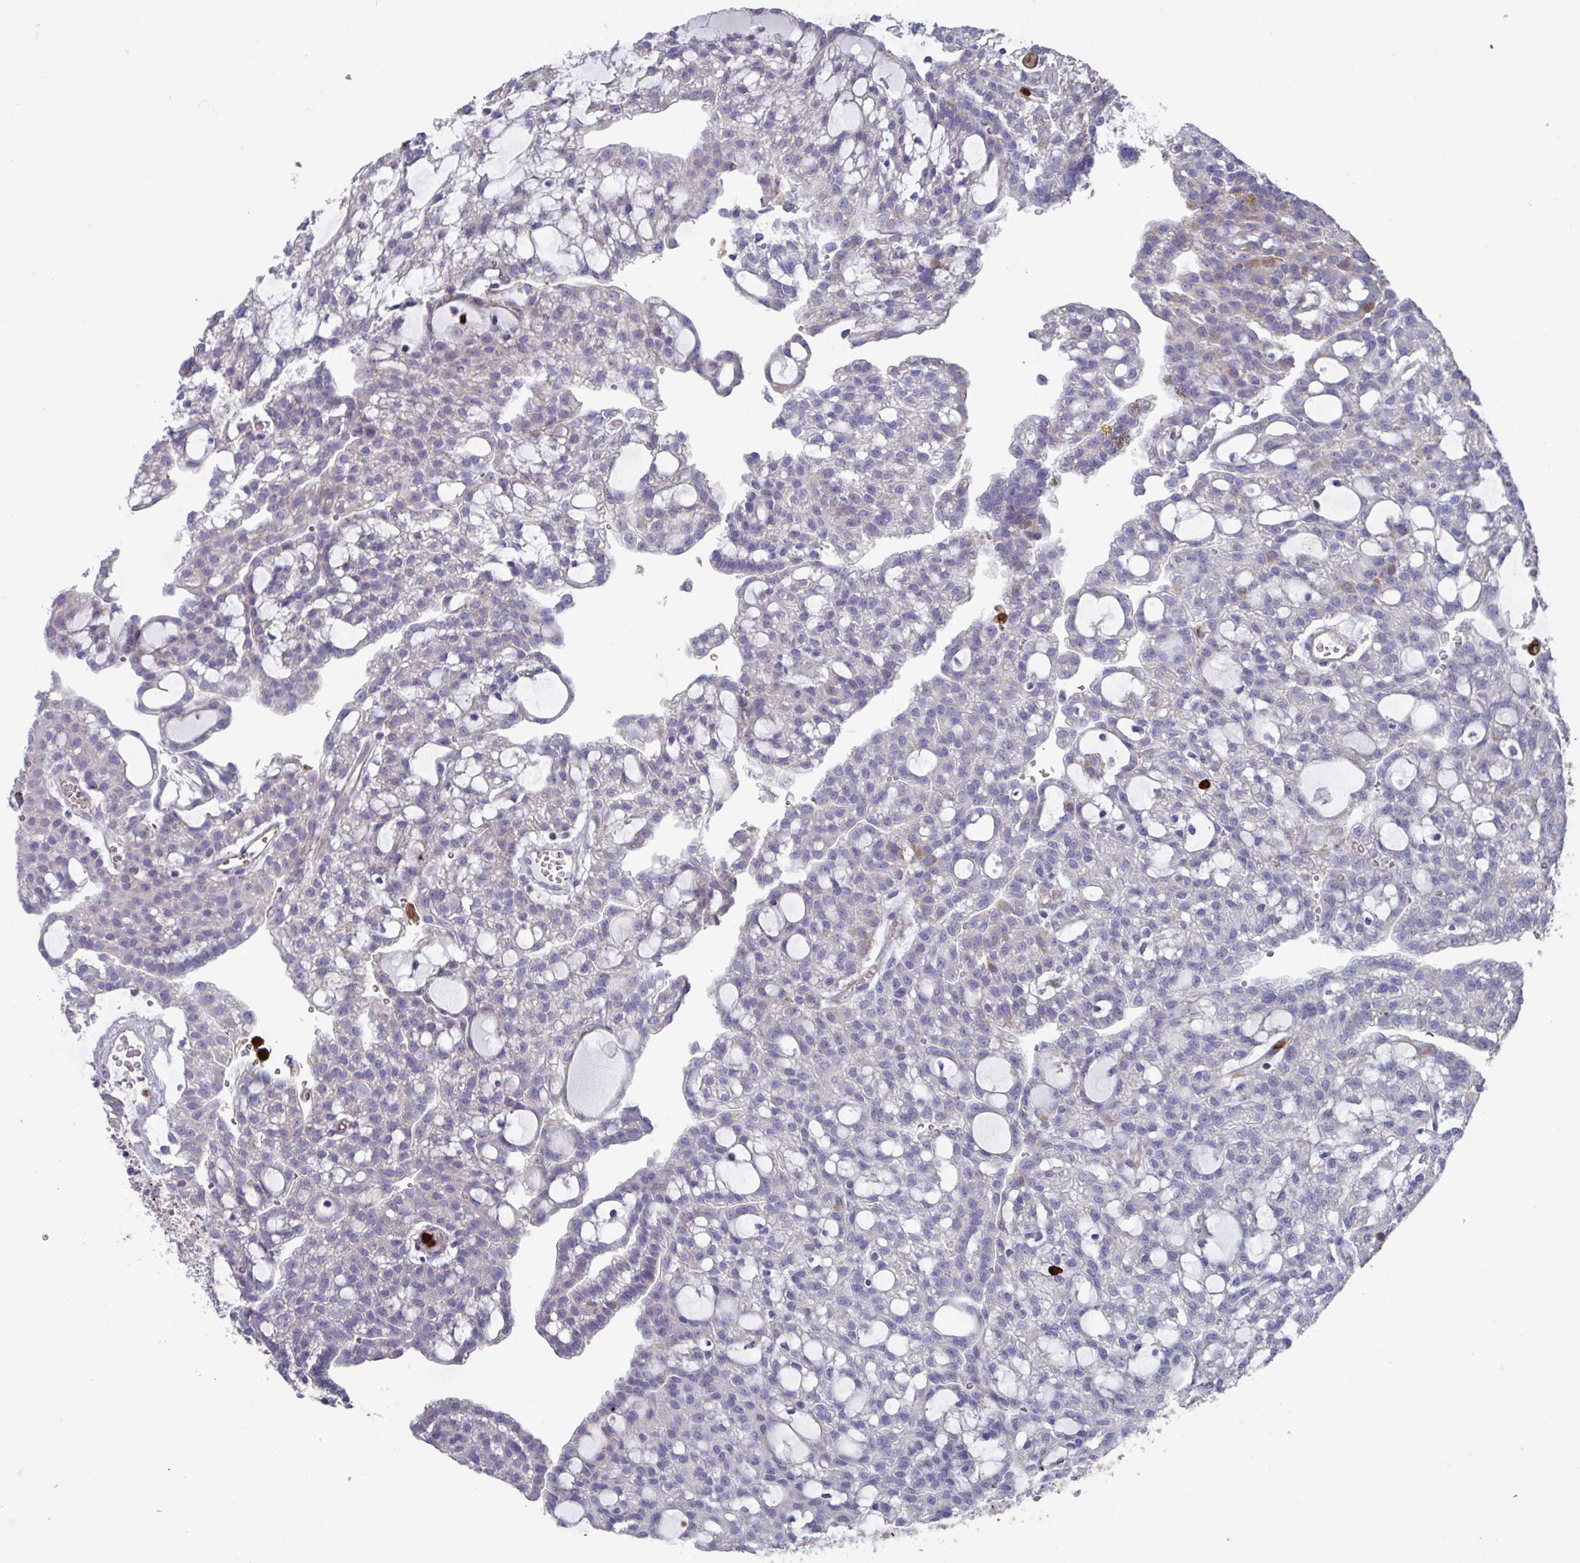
{"staining": {"intensity": "weak", "quantity": "<25%", "location": "cytoplasmic/membranous"}, "tissue": "renal cancer", "cell_type": "Tumor cells", "image_type": "cancer", "snomed": [{"axis": "morphology", "description": "Adenocarcinoma, NOS"}, {"axis": "topography", "description": "Kidney"}], "caption": "Immunohistochemical staining of renal cancer (adenocarcinoma) exhibits no significant expression in tumor cells. (Immunohistochemistry, brightfield microscopy, high magnification).", "gene": "UQCC2", "patient": {"sex": "male", "age": 63}}